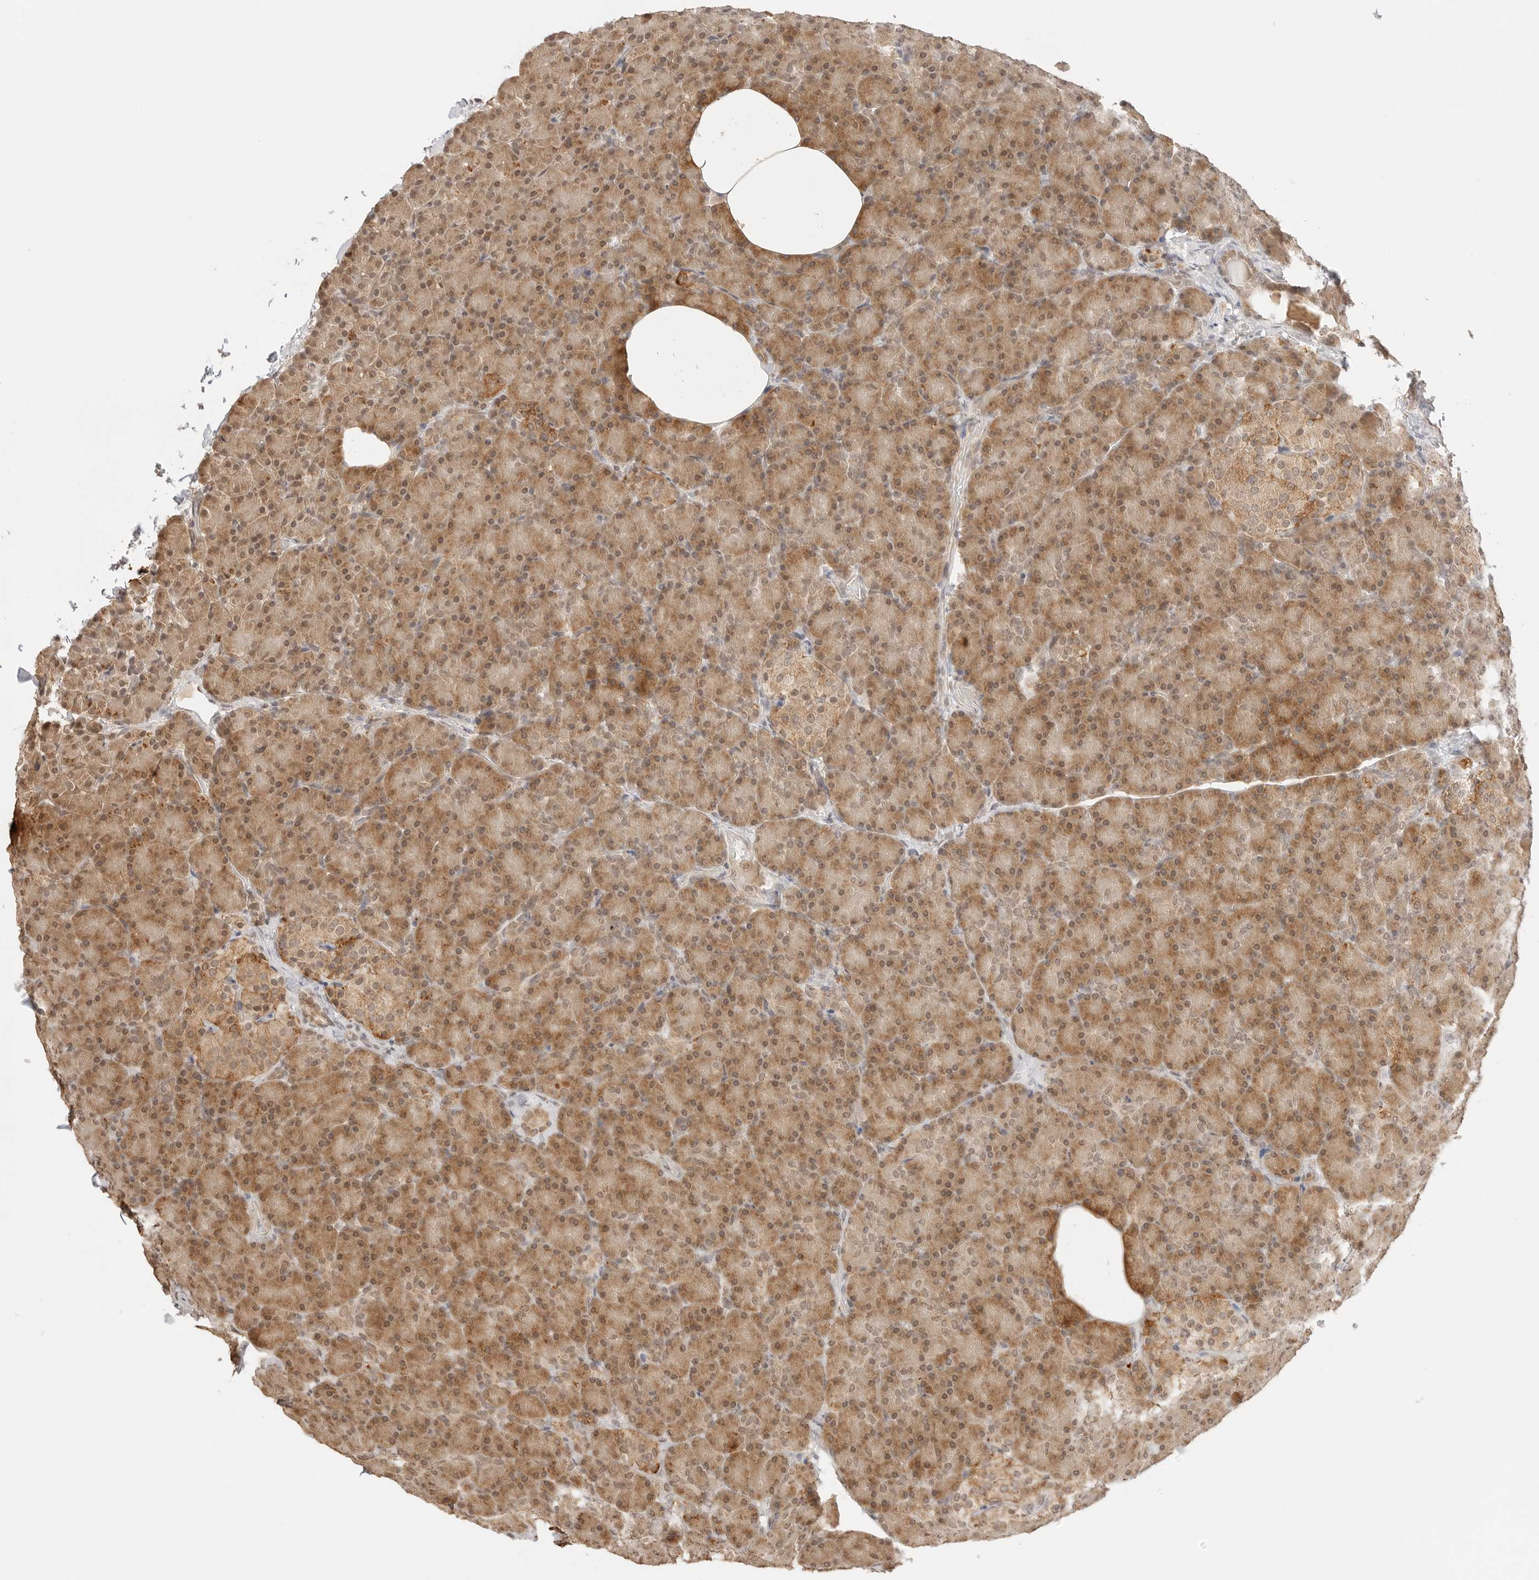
{"staining": {"intensity": "moderate", "quantity": ">75%", "location": "cytoplasmic/membranous,nuclear"}, "tissue": "pancreas", "cell_type": "Exocrine glandular cells", "image_type": "normal", "snomed": [{"axis": "morphology", "description": "Normal tissue, NOS"}, {"axis": "topography", "description": "Pancreas"}], "caption": "Moderate cytoplasmic/membranous,nuclear expression is identified in approximately >75% of exocrine glandular cells in unremarkable pancreas. (Stains: DAB in brown, nuclei in blue, Microscopy: brightfield microscopy at high magnification).", "gene": "GPR34", "patient": {"sex": "female", "age": 43}}